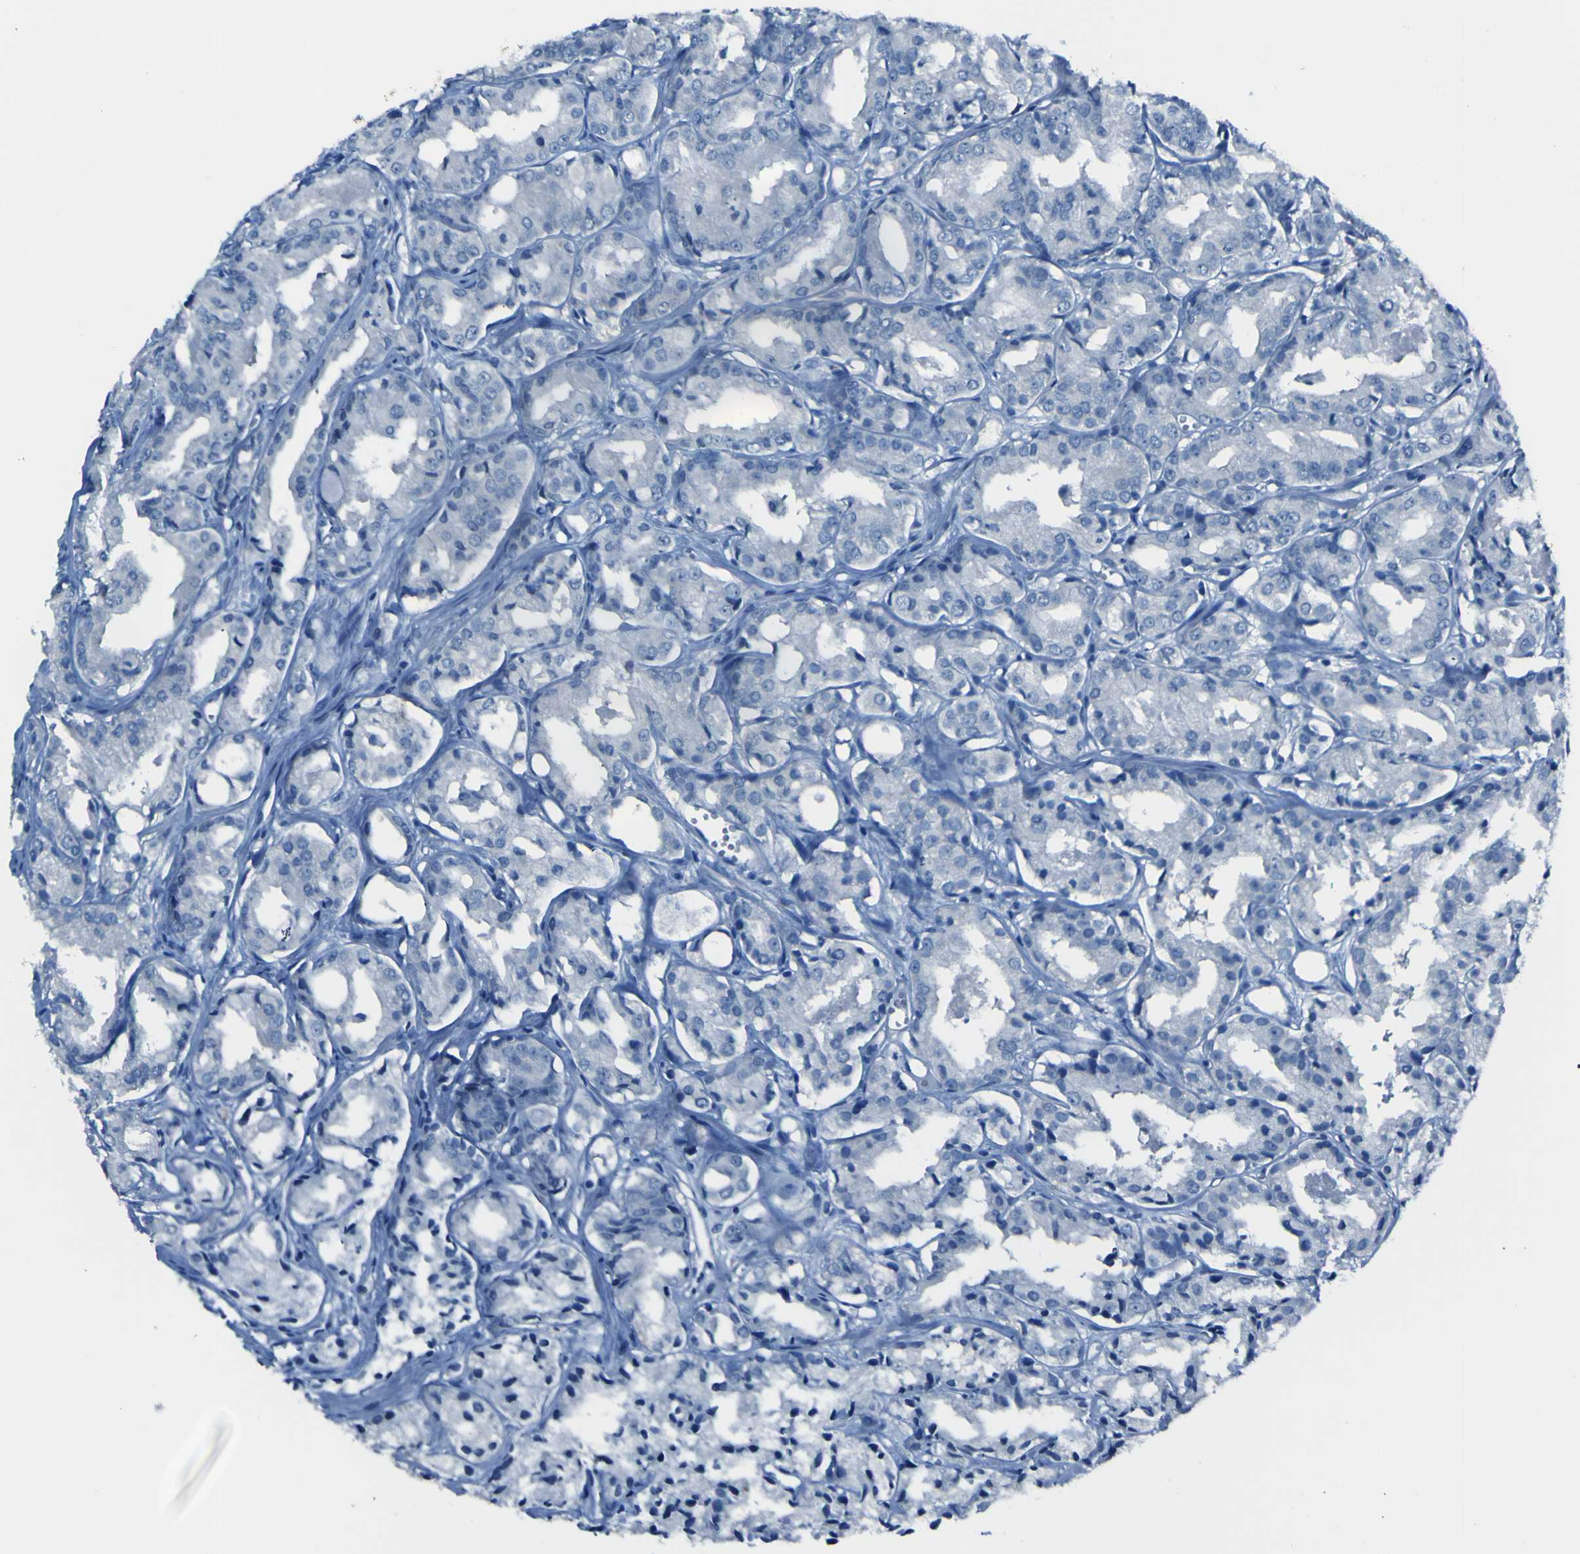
{"staining": {"intensity": "negative", "quantity": "none", "location": "none"}, "tissue": "prostate cancer", "cell_type": "Tumor cells", "image_type": "cancer", "snomed": [{"axis": "morphology", "description": "Adenocarcinoma, Low grade"}, {"axis": "topography", "description": "Prostate"}], "caption": "Tumor cells show no significant protein positivity in low-grade adenocarcinoma (prostate). (DAB (3,3'-diaminobenzidine) immunohistochemistry with hematoxylin counter stain).", "gene": "PHKG1", "patient": {"sex": "male", "age": 72}}